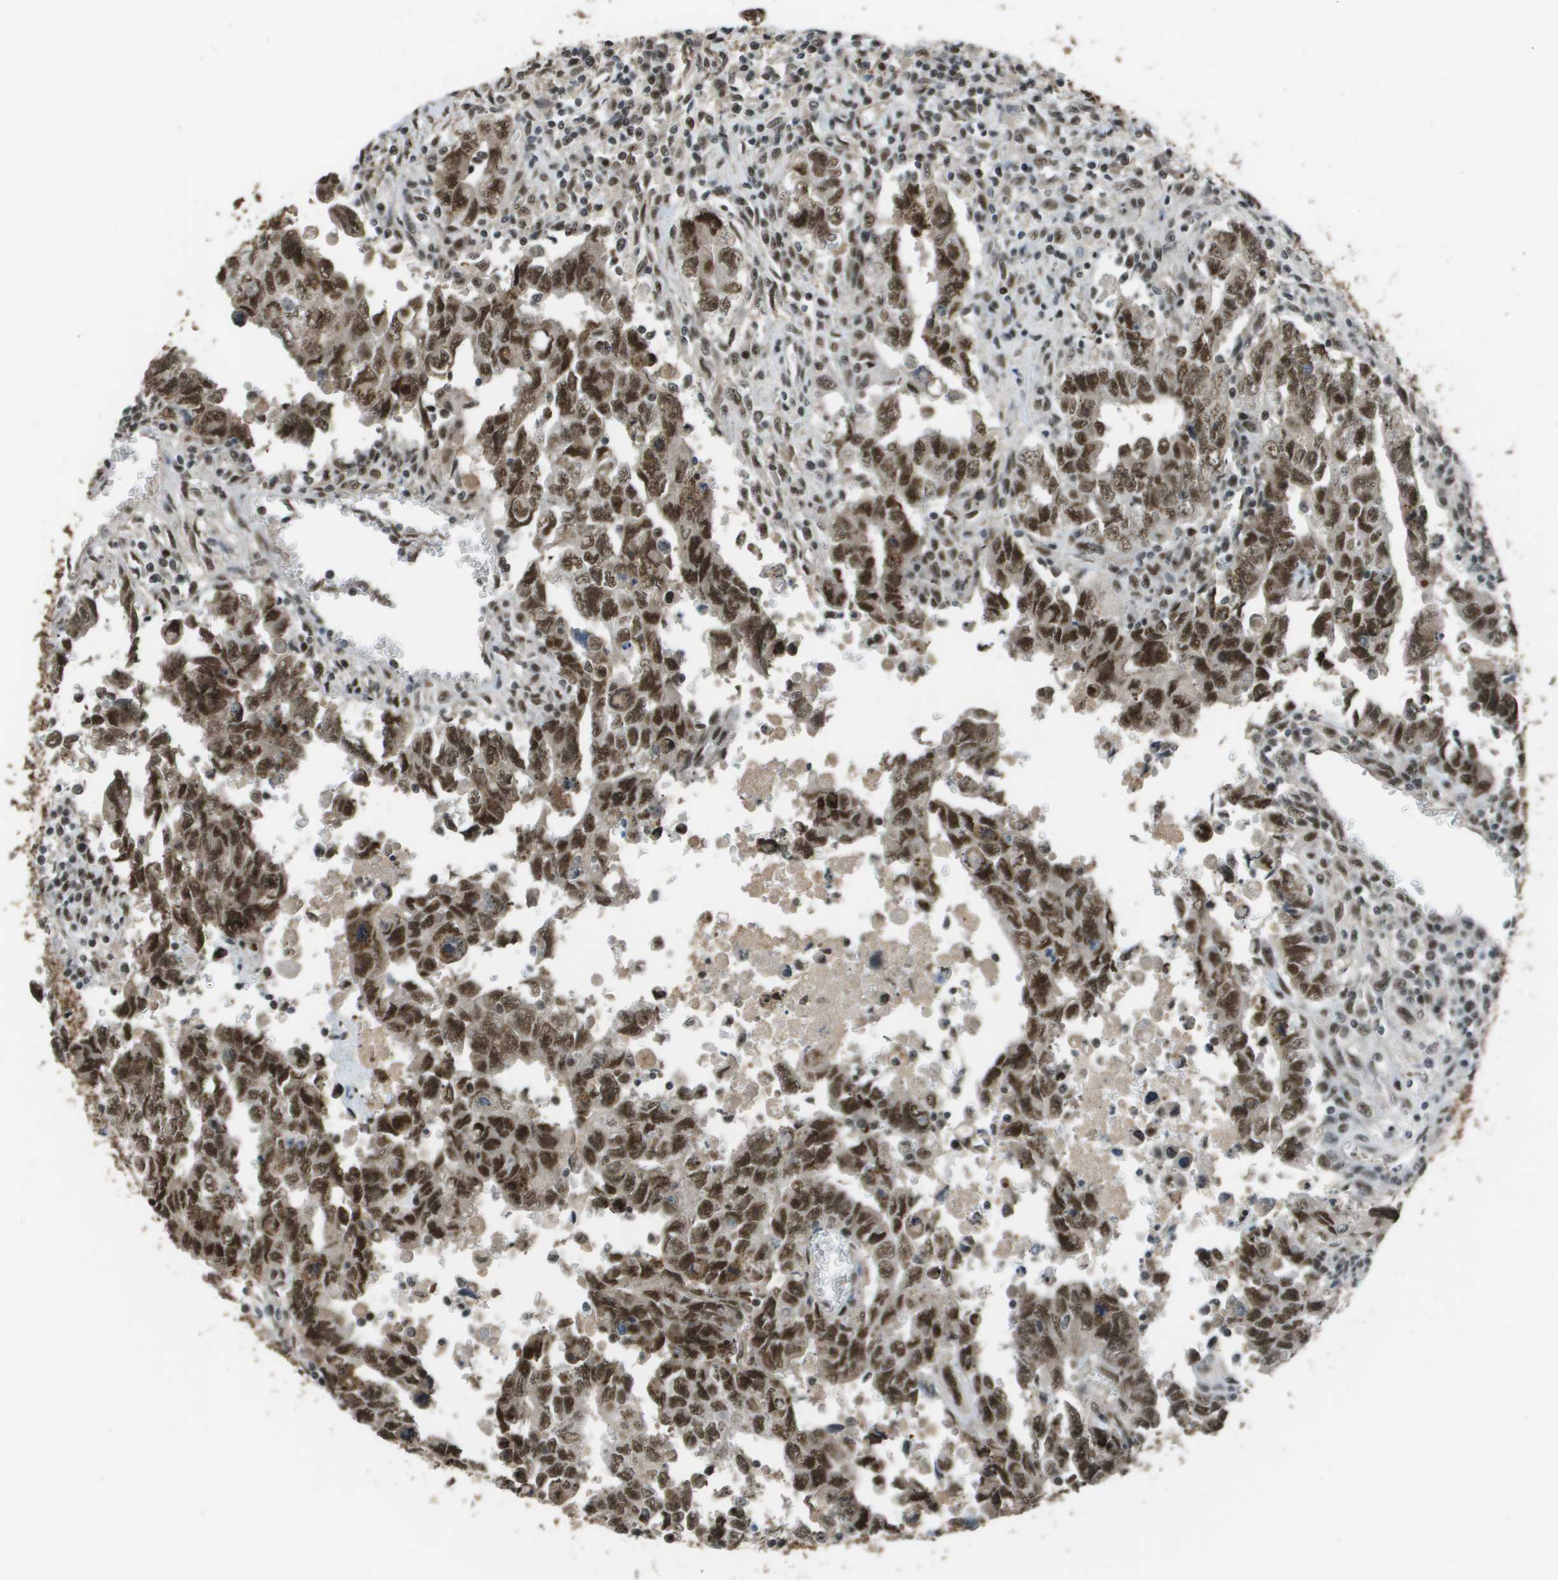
{"staining": {"intensity": "strong", "quantity": ">75%", "location": "nuclear"}, "tissue": "testis cancer", "cell_type": "Tumor cells", "image_type": "cancer", "snomed": [{"axis": "morphology", "description": "Carcinoma, Embryonal, NOS"}, {"axis": "topography", "description": "Testis"}], "caption": "Immunohistochemical staining of testis embryonal carcinoma displays high levels of strong nuclear protein staining in about >75% of tumor cells.", "gene": "THRAP3", "patient": {"sex": "male", "age": 28}}